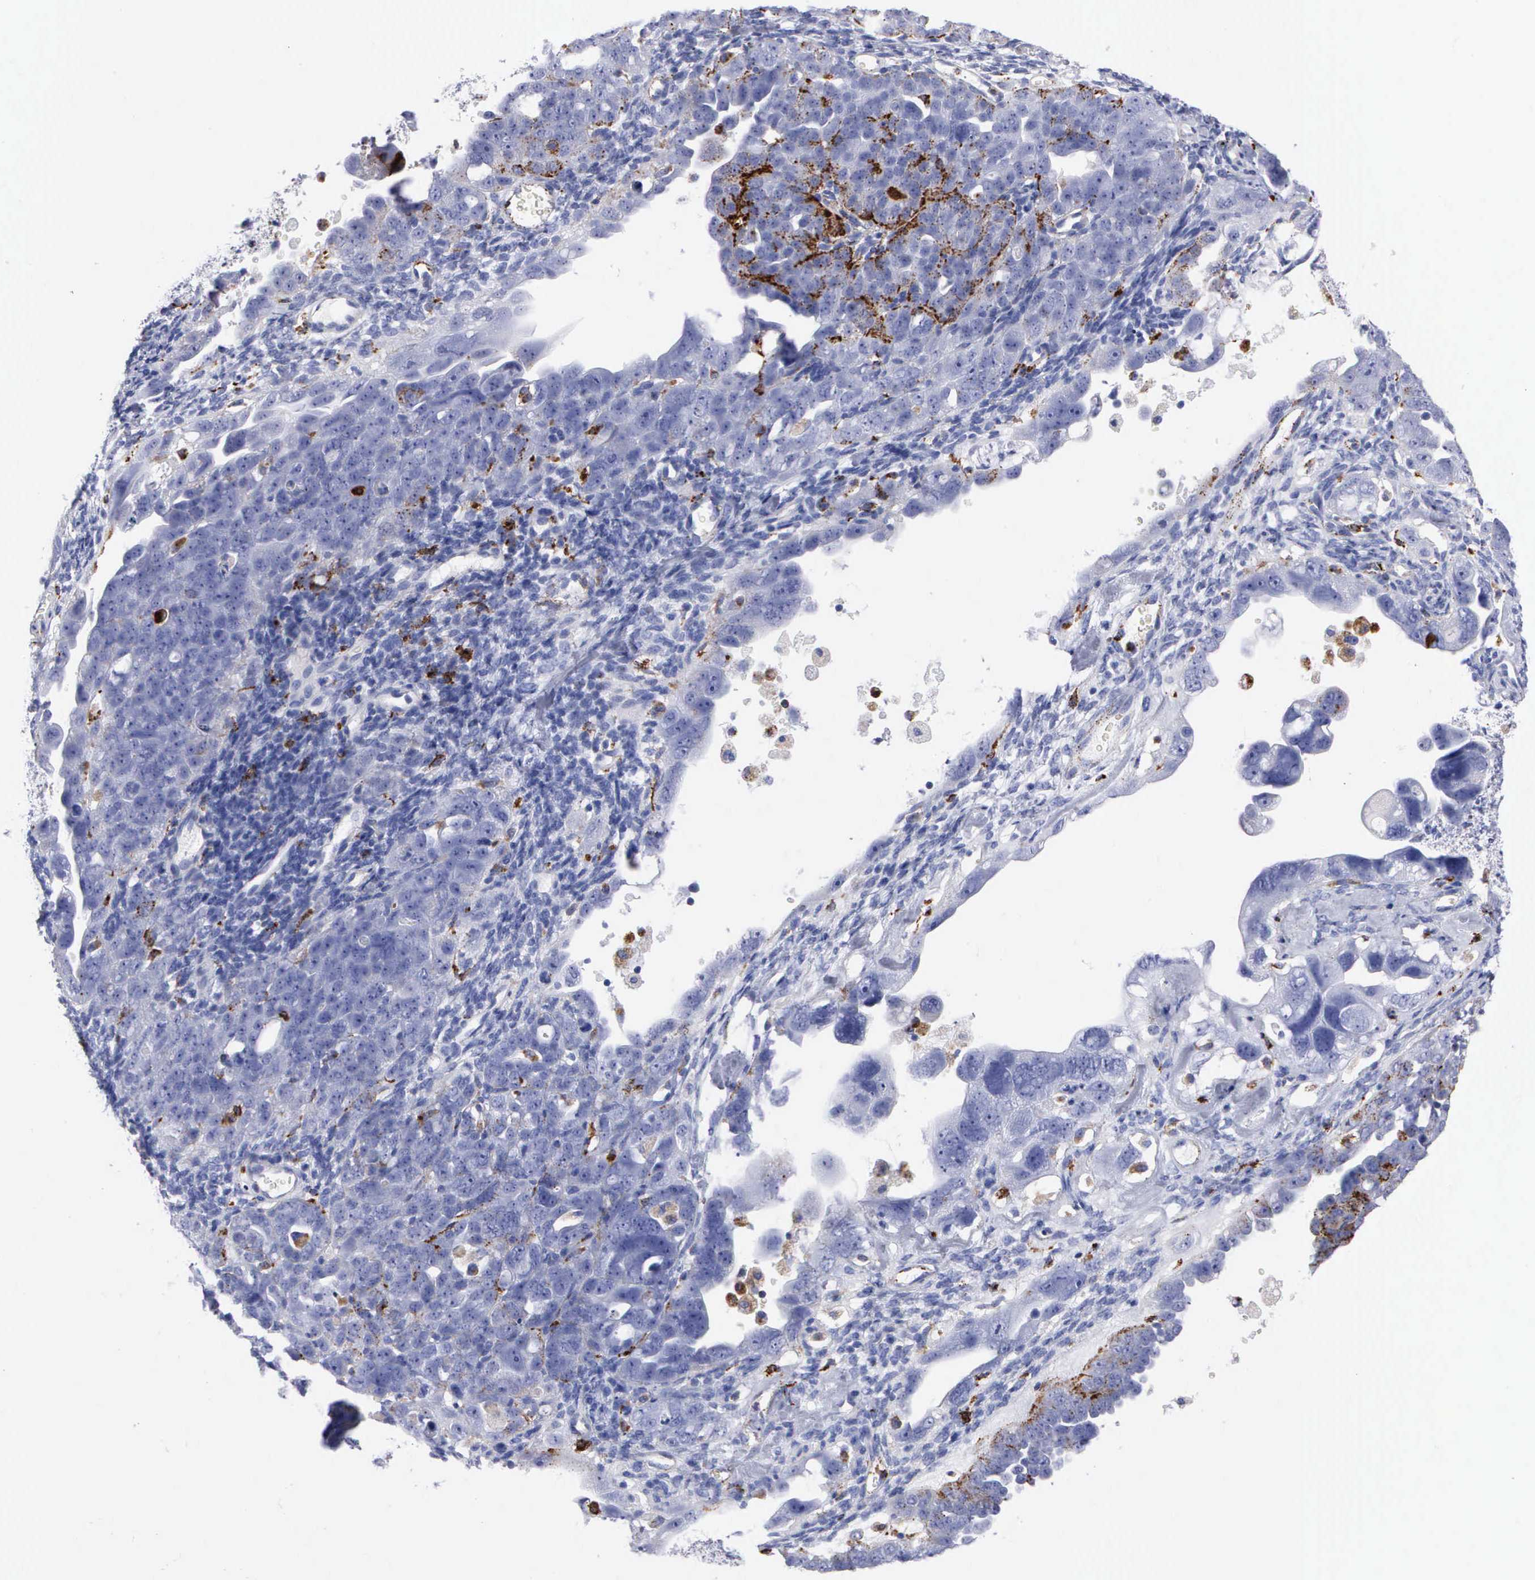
{"staining": {"intensity": "moderate", "quantity": "25%-75%", "location": "cytoplasmic/membranous"}, "tissue": "ovarian cancer", "cell_type": "Tumor cells", "image_type": "cancer", "snomed": [{"axis": "morphology", "description": "Cystadenocarcinoma, serous, NOS"}, {"axis": "topography", "description": "Ovary"}], "caption": "Immunohistochemical staining of human serous cystadenocarcinoma (ovarian) reveals moderate cytoplasmic/membranous protein expression in about 25%-75% of tumor cells.", "gene": "CTSH", "patient": {"sex": "female", "age": 66}}